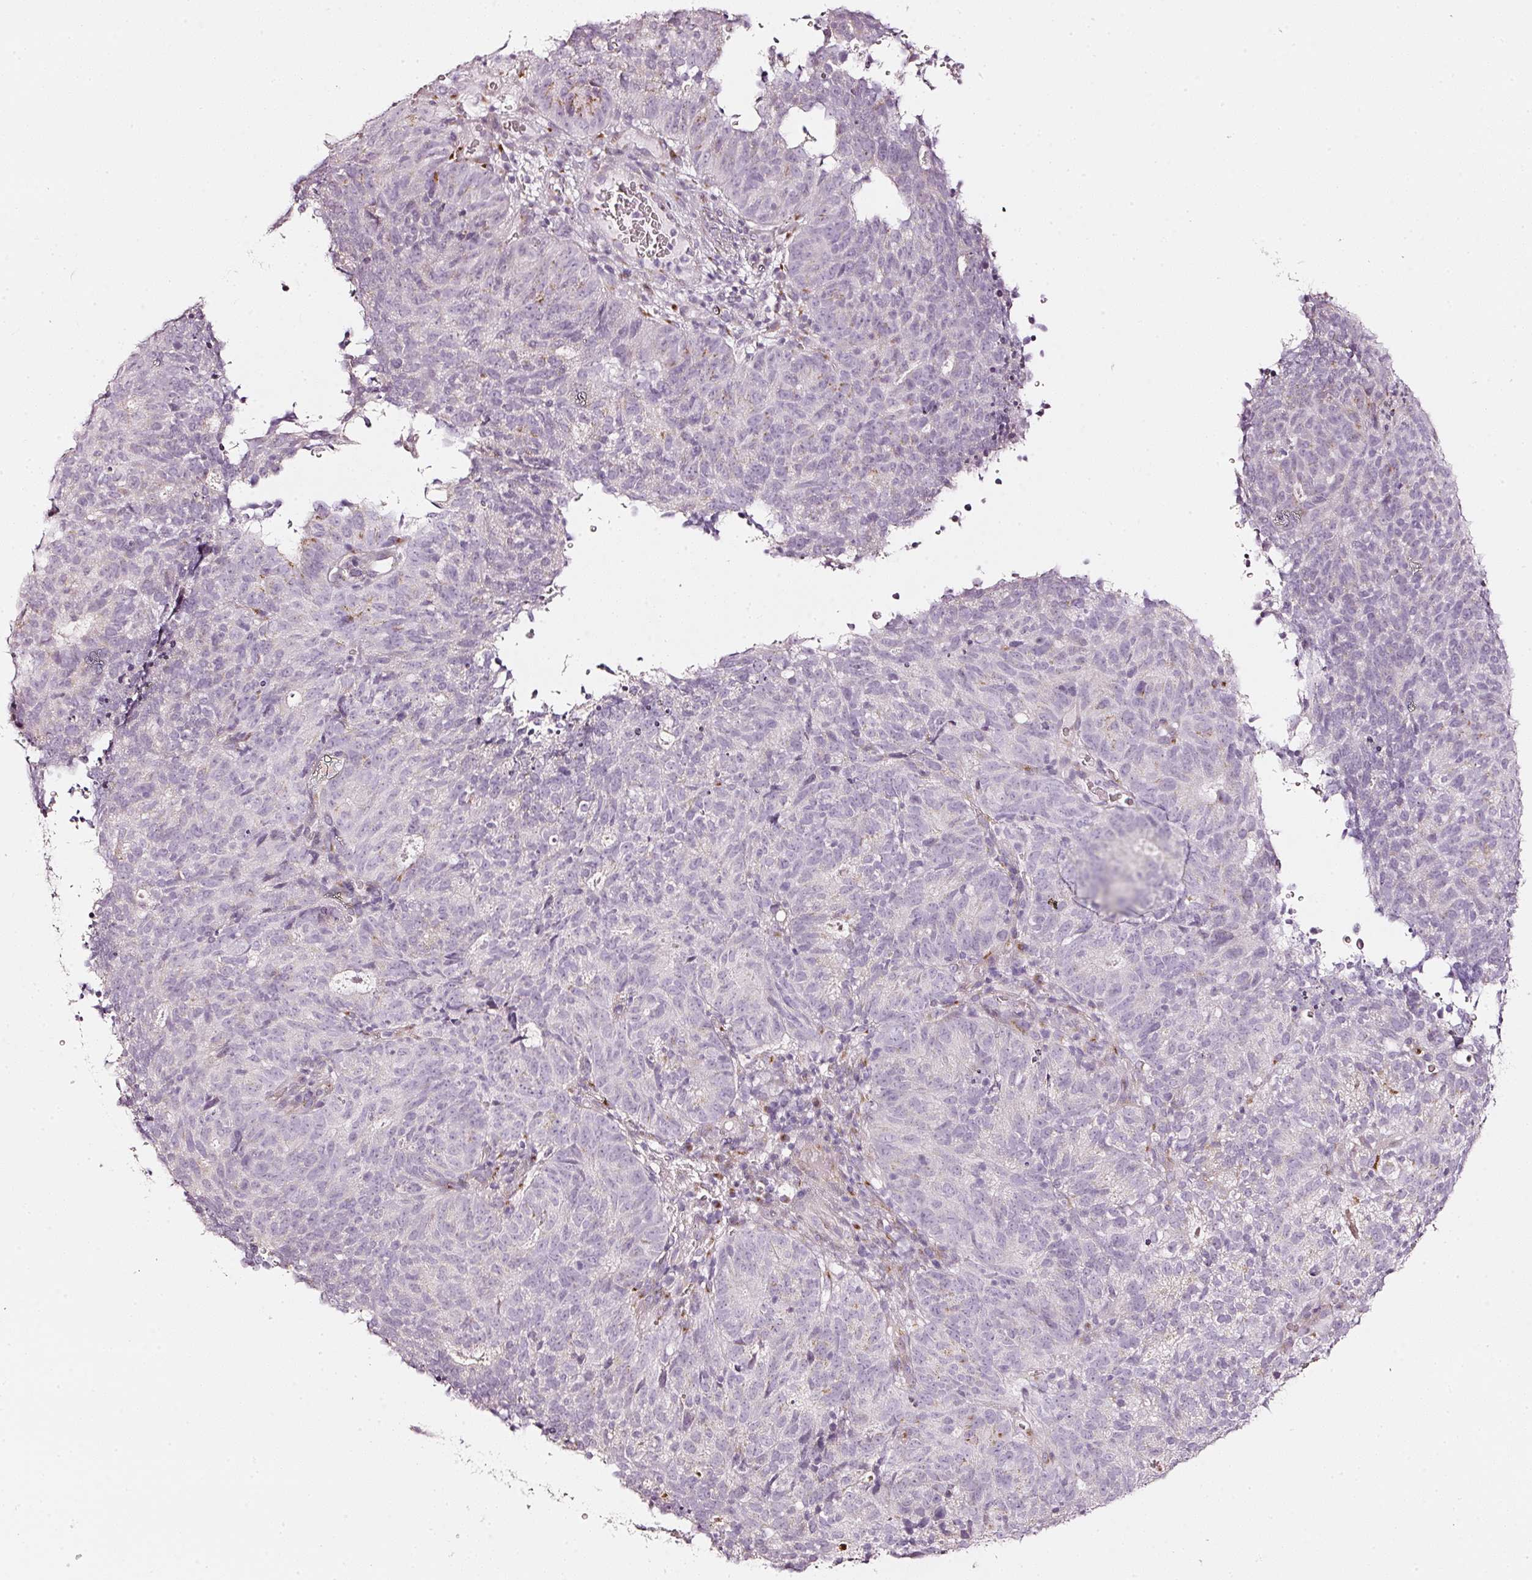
{"staining": {"intensity": "negative", "quantity": "none", "location": "none"}, "tissue": "cervical cancer", "cell_type": "Tumor cells", "image_type": "cancer", "snomed": [{"axis": "morphology", "description": "Adenocarcinoma, NOS"}, {"axis": "topography", "description": "Cervix"}], "caption": "Protein analysis of cervical cancer (adenocarcinoma) exhibits no significant staining in tumor cells.", "gene": "SDF4", "patient": {"sex": "female", "age": 38}}